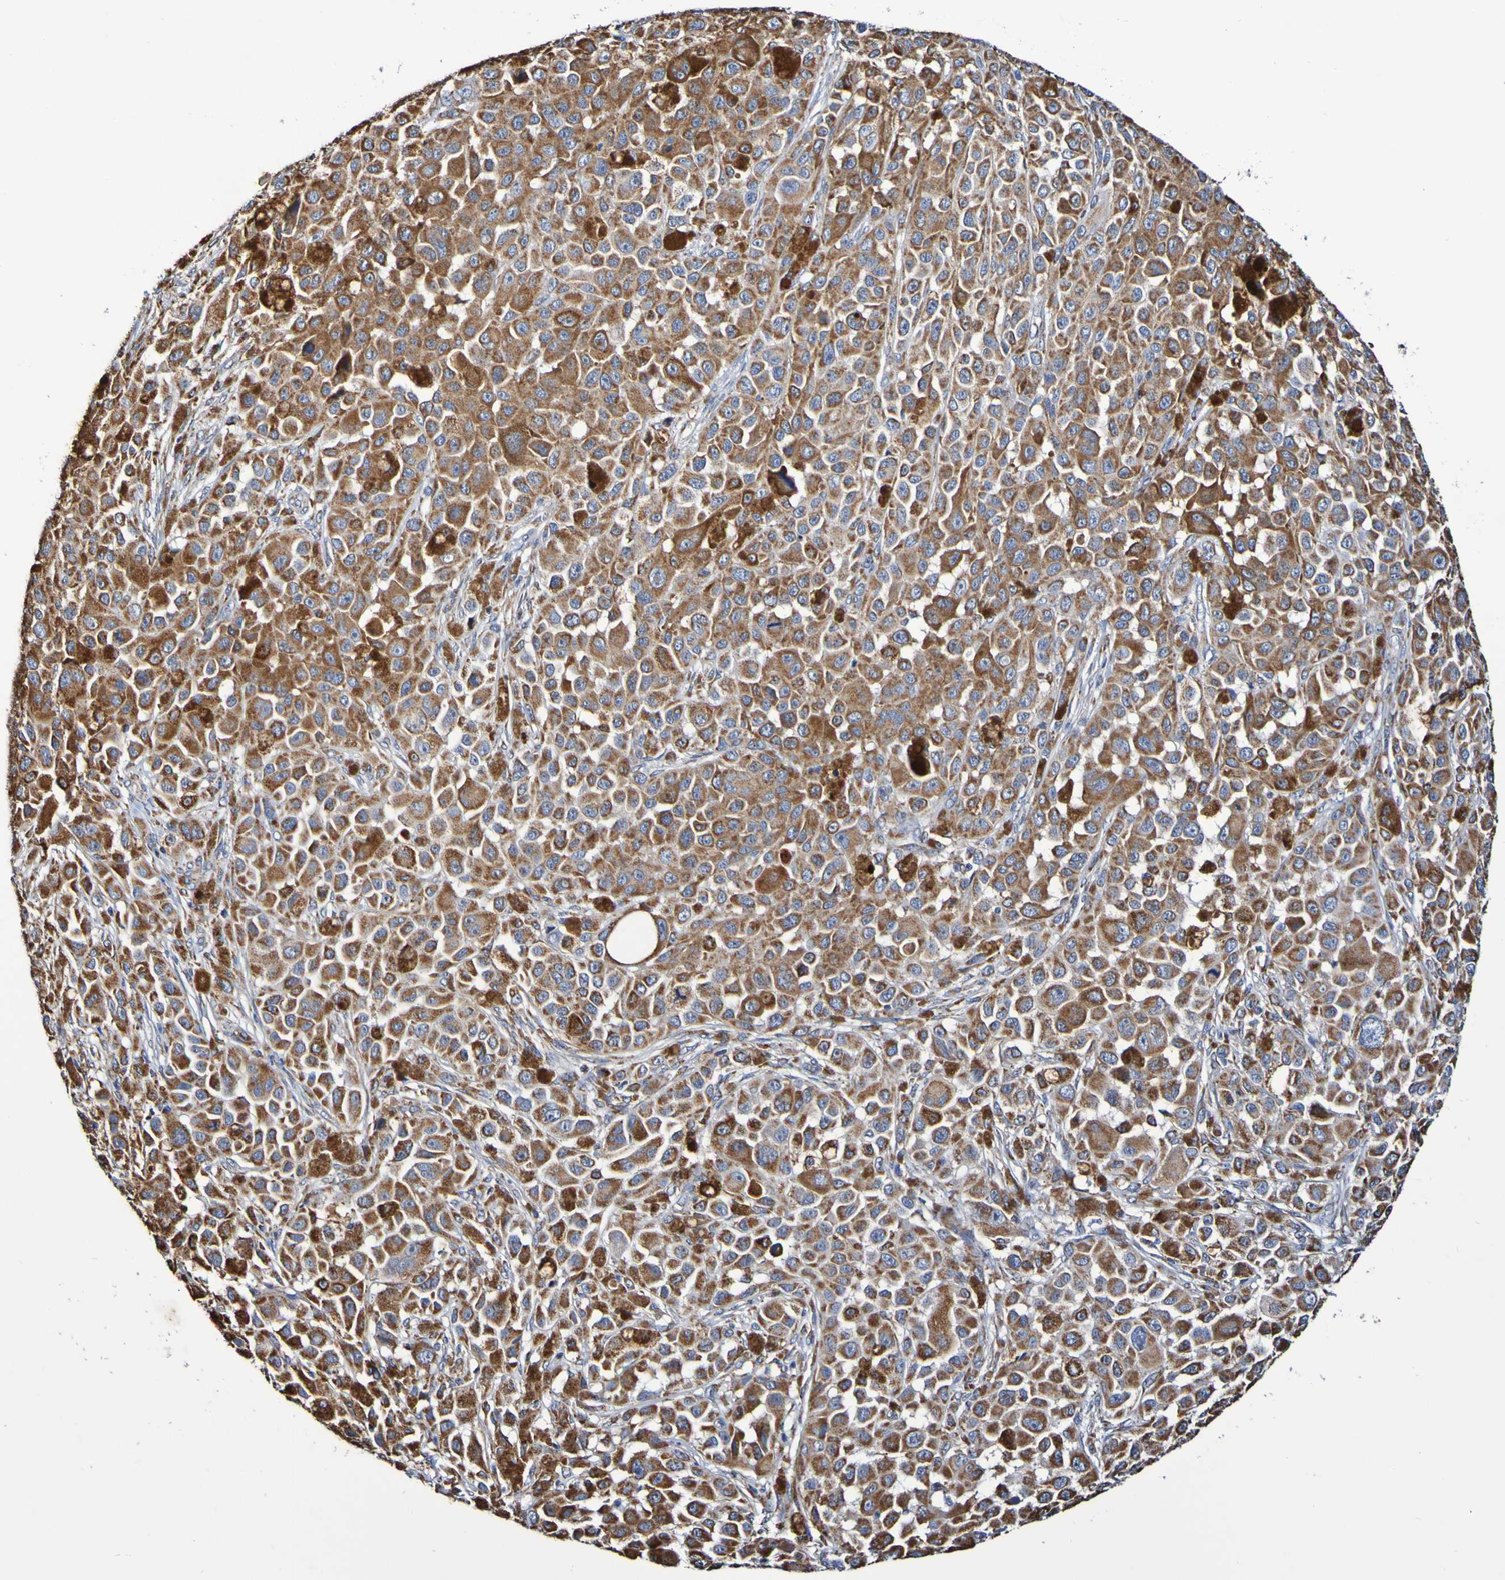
{"staining": {"intensity": "strong", "quantity": ">75%", "location": "cytoplasmic/membranous"}, "tissue": "melanoma", "cell_type": "Tumor cells", "image_type": "cancer", "snomed": [{"axis": "morphology", "description": "Malignant melanoma, NOS"}, {"axis": "topography", "description": "Skin"}], "caption": "Approximately >75% of tumor cells in human melanoma show strong cytoplasmic/membranous protein positivity as visualized by brown immunohistochemical staining.", "gene": "IL18R1", "patient": {"sex": "male", "age": 96}}